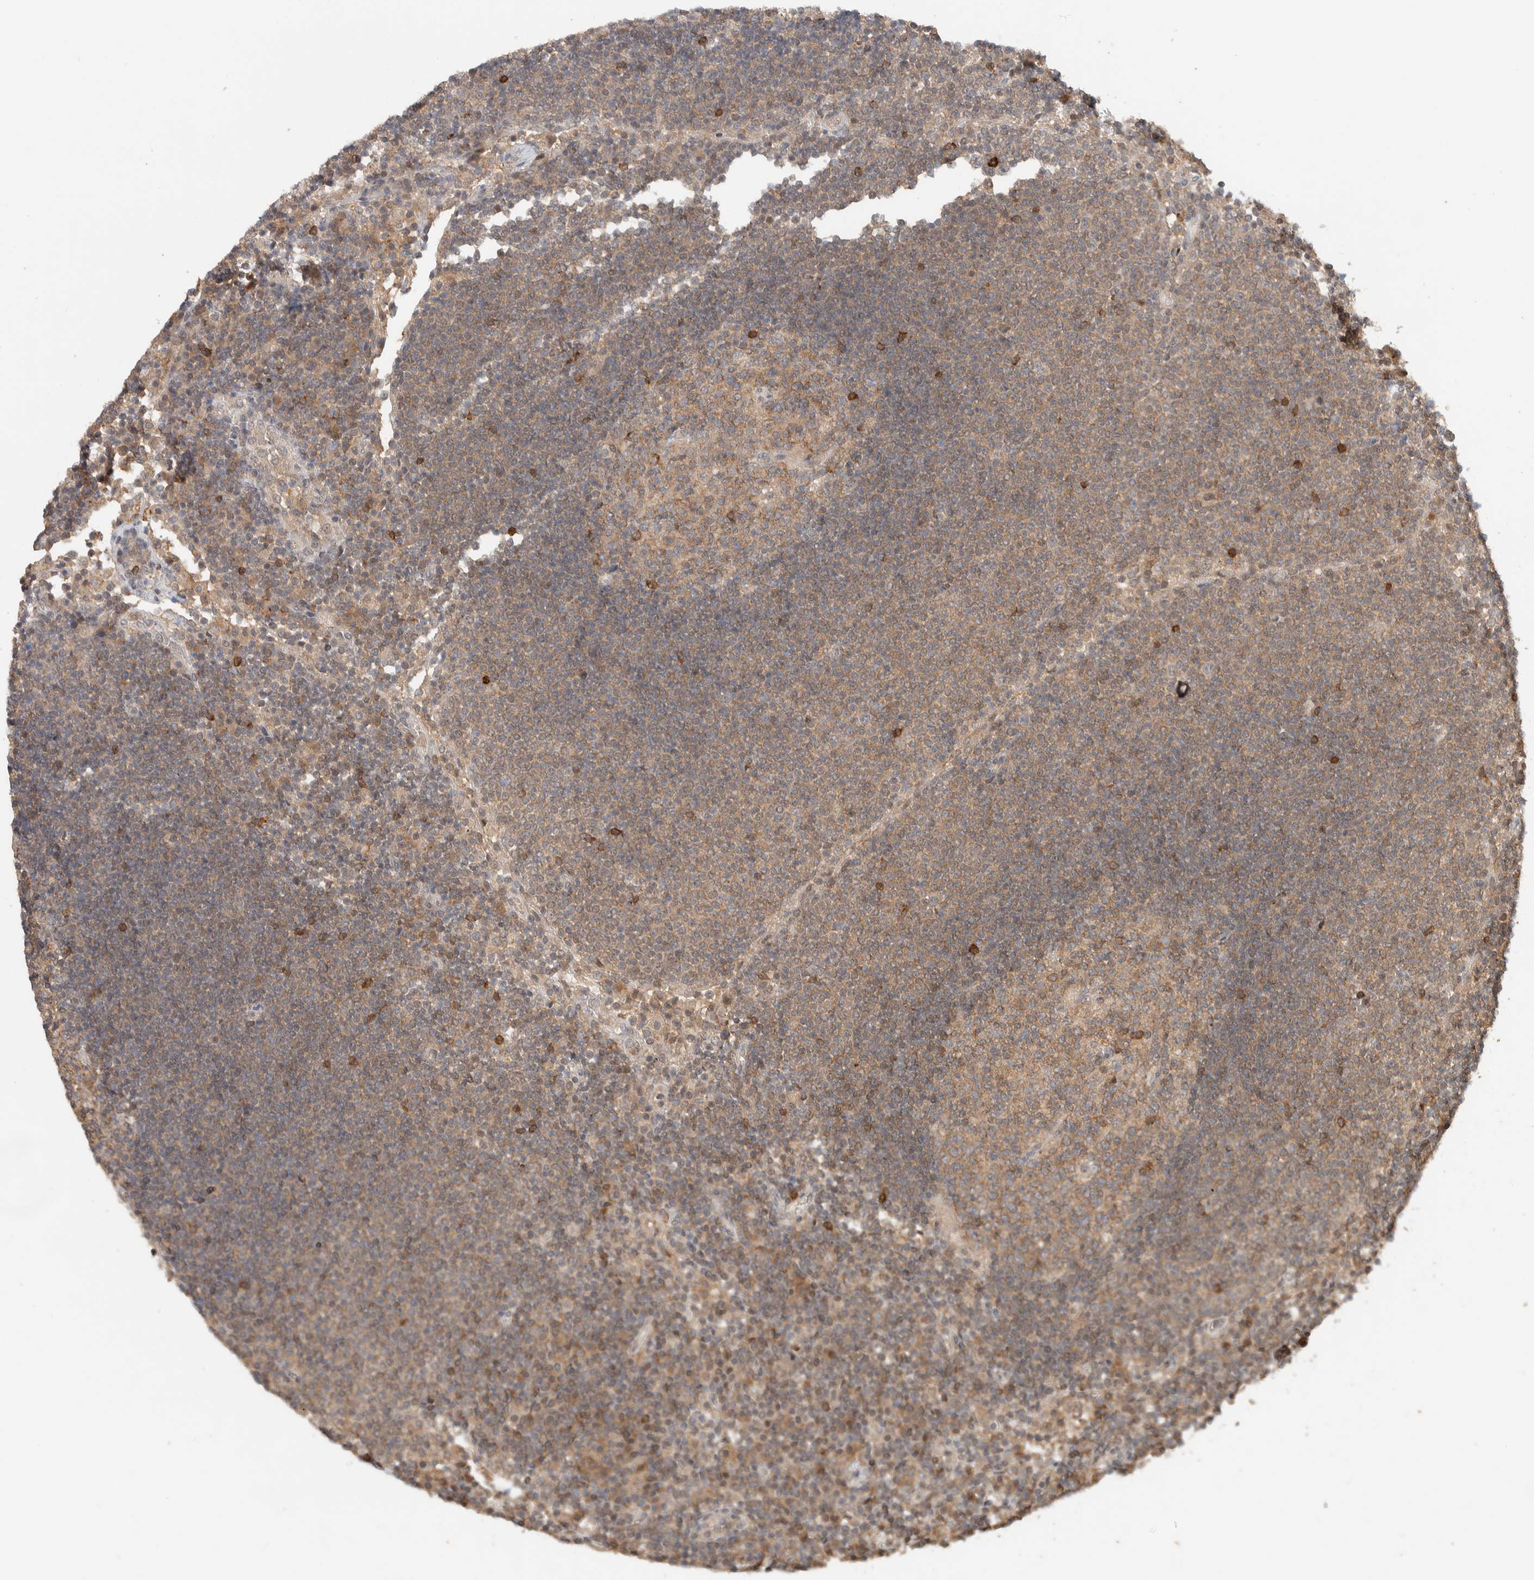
{"staining": {"intensity": "moderate", "quantity": ">75%", "location": "cytoplasmic/membranous"}, "tissue": "lymph node", "cell_type": "Germinal center cells", "image_type": "normal", "snomed": [{"axis": "morphology", "description": "Normal tissue, NOS"}, {"axis": "topography", "description": "Lymph node"}], "caption": "A brown stain shows moderate cytoplasmic/membranous positivity of a protein in germinal center cells of normal lymph node. Using DAB (3,3'-diaminobenzidine) (brown) and hematoxylin (blue) stains, captured at high magnification using brightfield microscopy.", "gene": "ZNF567", "patient": {"sex": "female", "age": 53}}